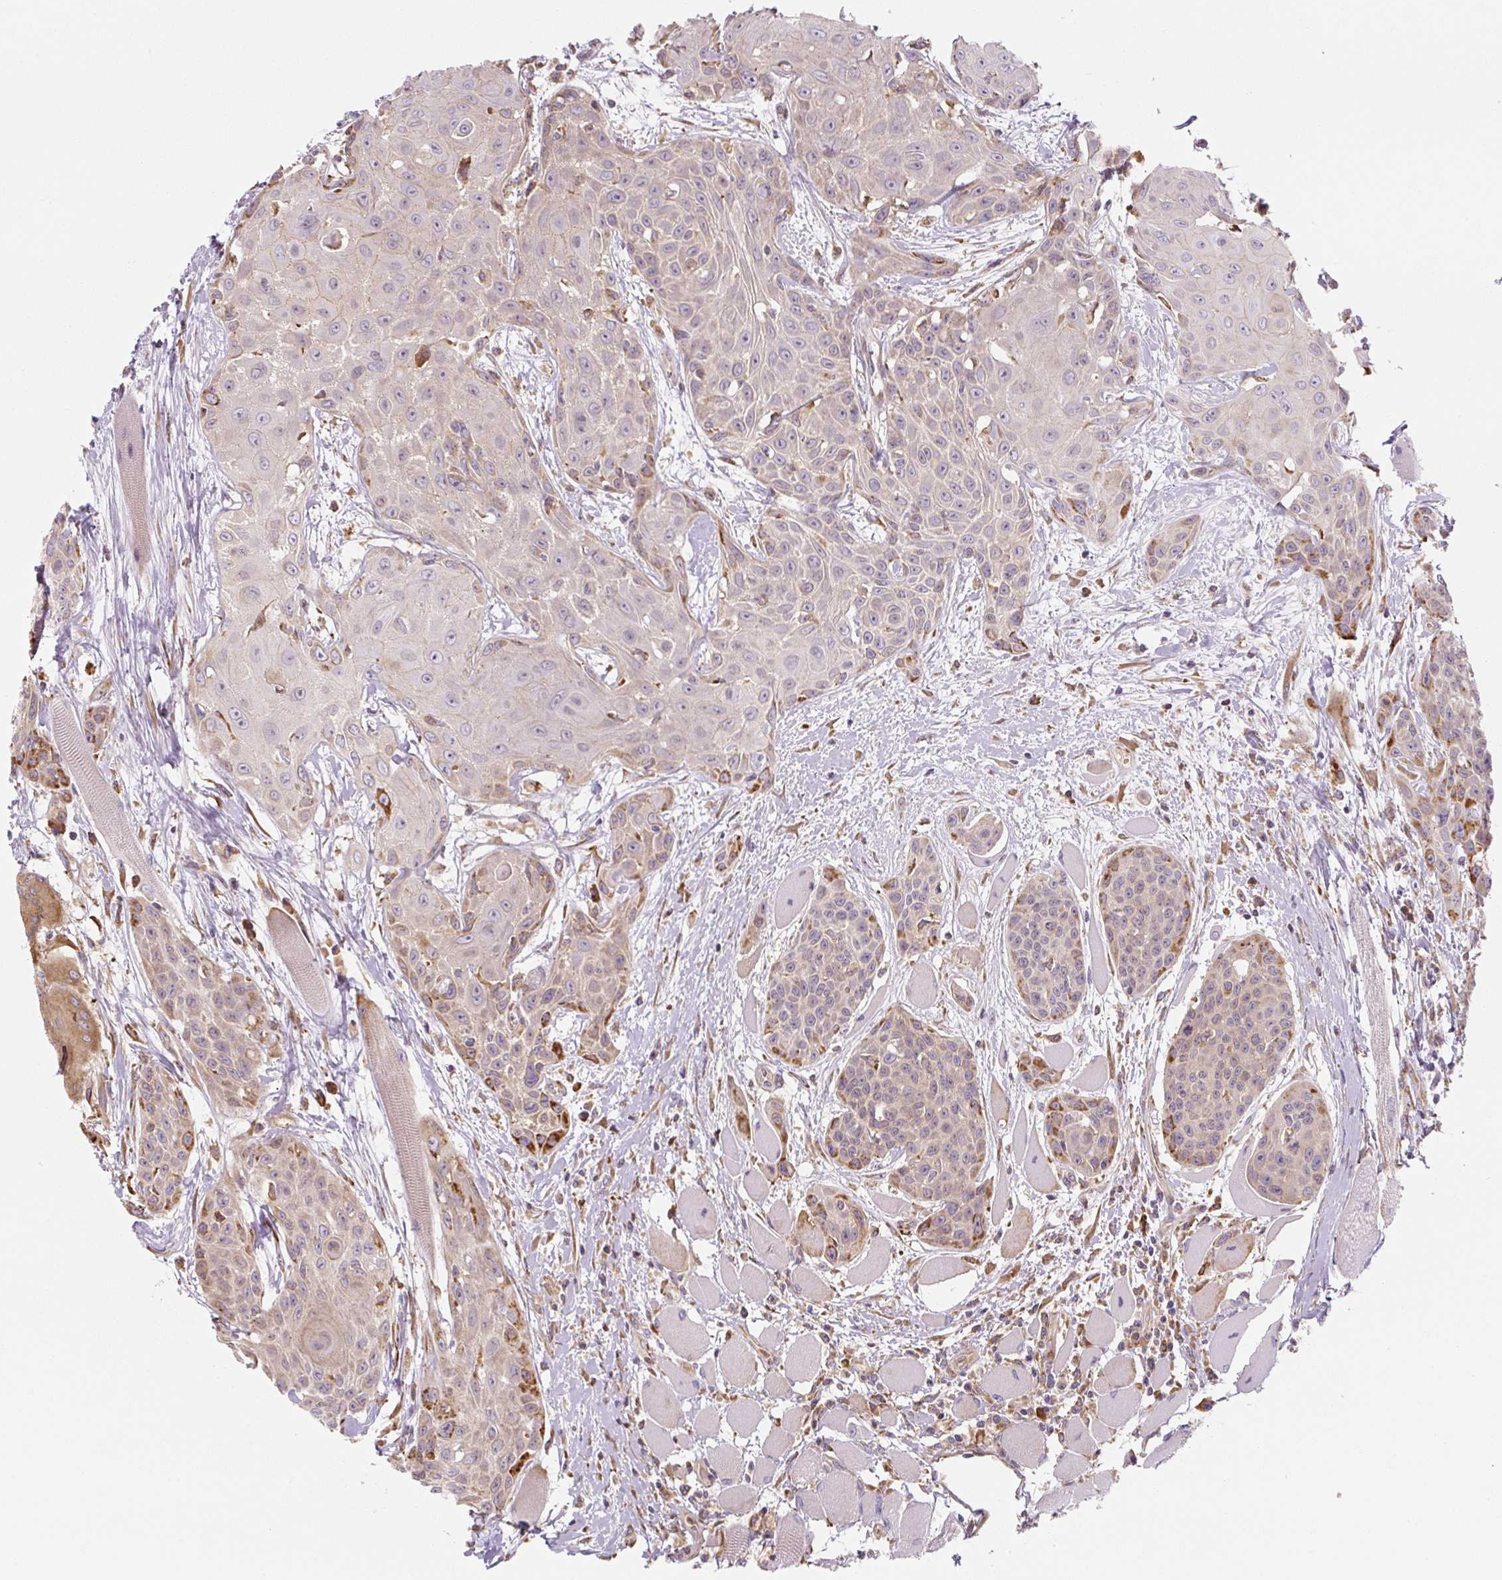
{"staining": {"intensity": "moderate", "quantity": "<25%", "location": "cytoplasmic/membranous"}, "tissue": "head and neck cancer", "cell_type": "Tumor cells", "image_type": "cancer", "snomed": [{"axis": "morphology", "description": "Squamous cell carcinoma, NOS"}, {"axis": "topography", "description": "Head-Neck"}], "caption": "Head and neck squamous cell carcinoma was stained to show a protein in brown. There is low levels of moderate cytoplasmic/membranous staining in approximately <25% of tumor cells. (Stains: DAB in brown, nuclei in blue, Microscopy: brightfield microscopy at high magnification).", "gene": "RASA1", "patient": {"sex": "female", "age": 73}}